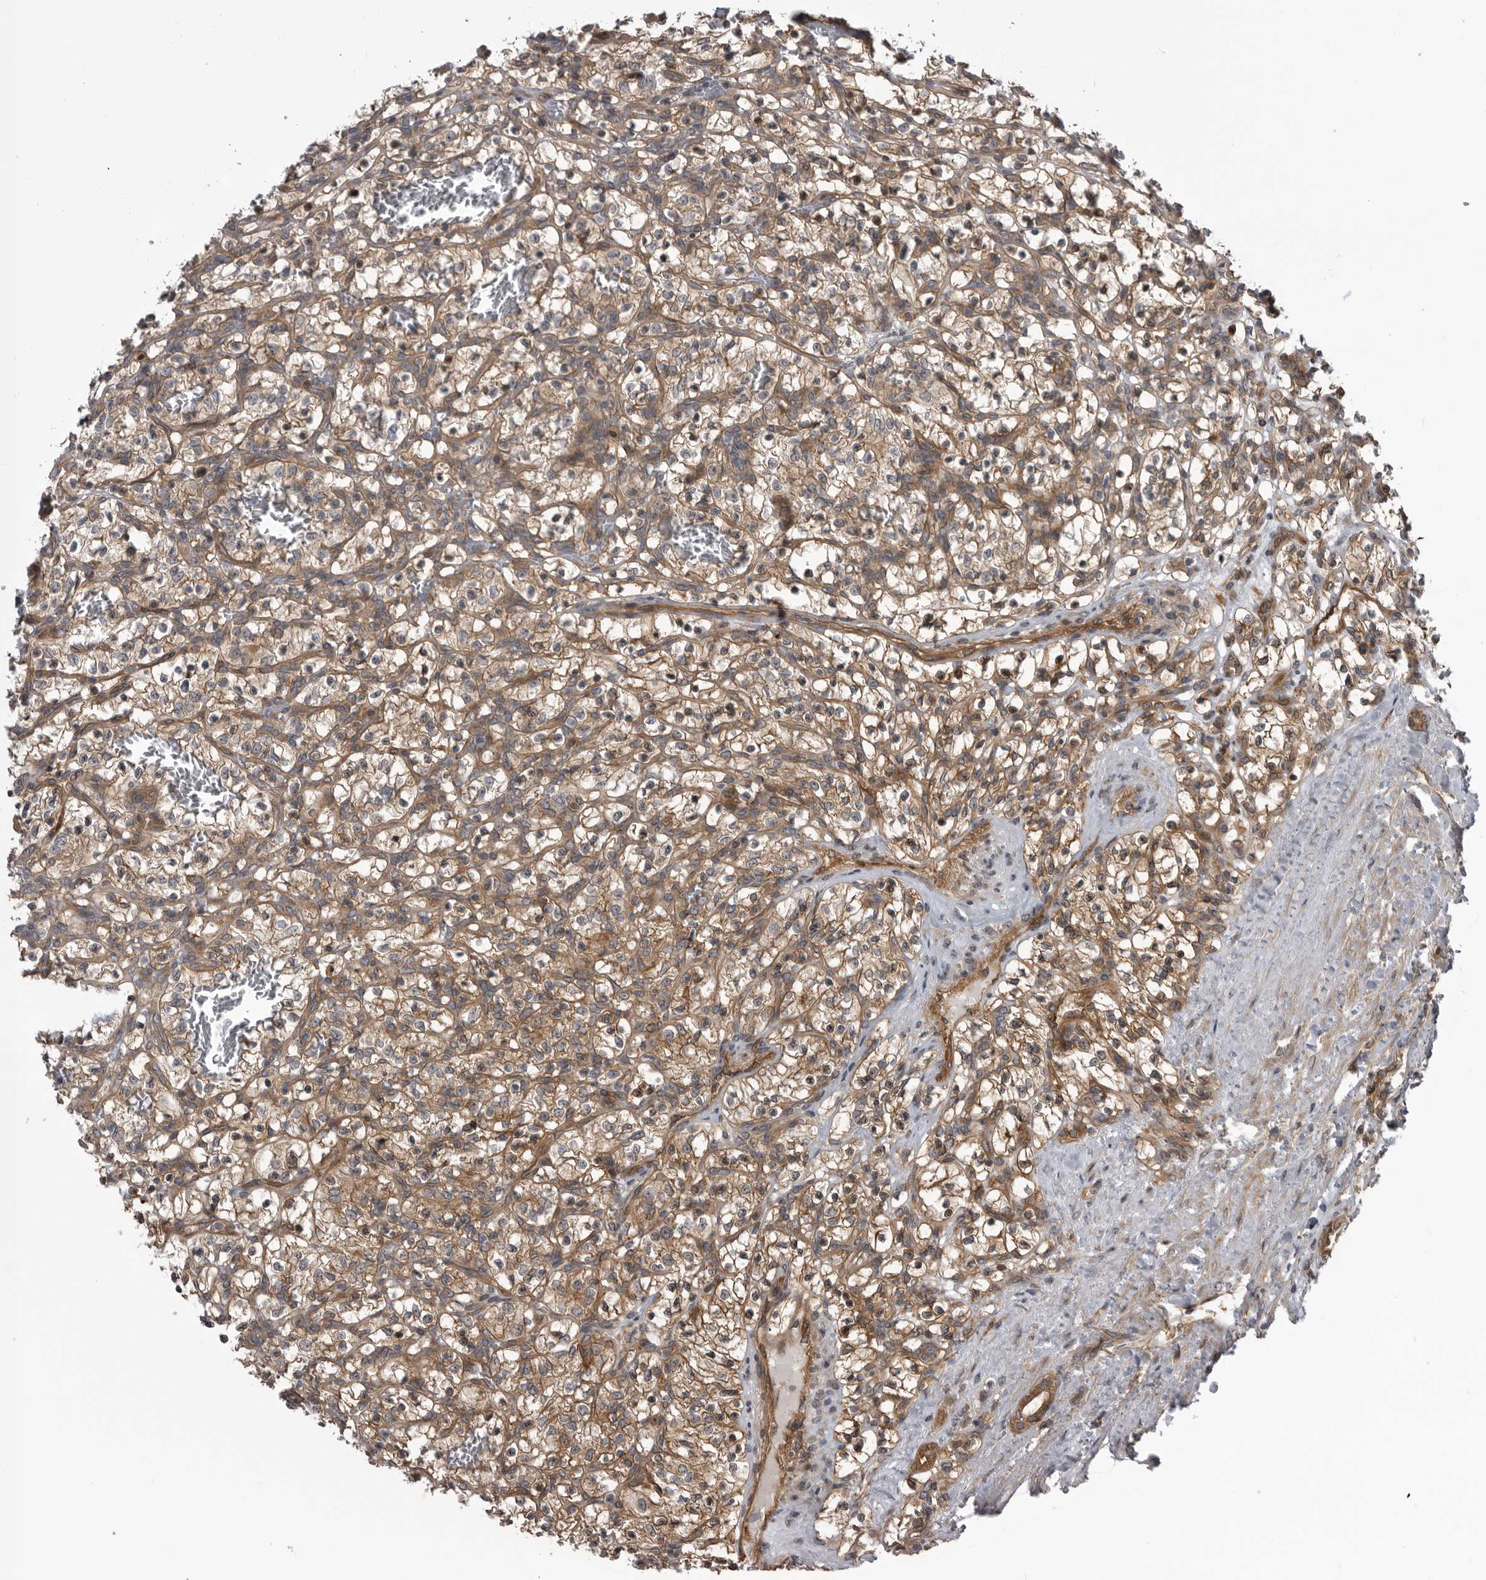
{"staining": {"intensity": "weak", "quantity": ">75%", "location": "cytoplasmic/membranous"}, "tissue": "renal cancer", "cell_type": "Tumor cells", "image_type": "cancer", "snomed": [{"axis": "morphology", "description": "Adenocarcinoma, NOS"}, {"axis": "topography", "description": "Kidney"}], "caption": "Immunohistochemical staining of renal adenocarcinoma reveals weak cytoplasmic/membranous protein expression in about >75% of tumor cells. (Brightfield microscopy of DAB IHC at high magnification).", "gene": "RAB3GAP2", "patient": {"sex": "female", "age": 57}}